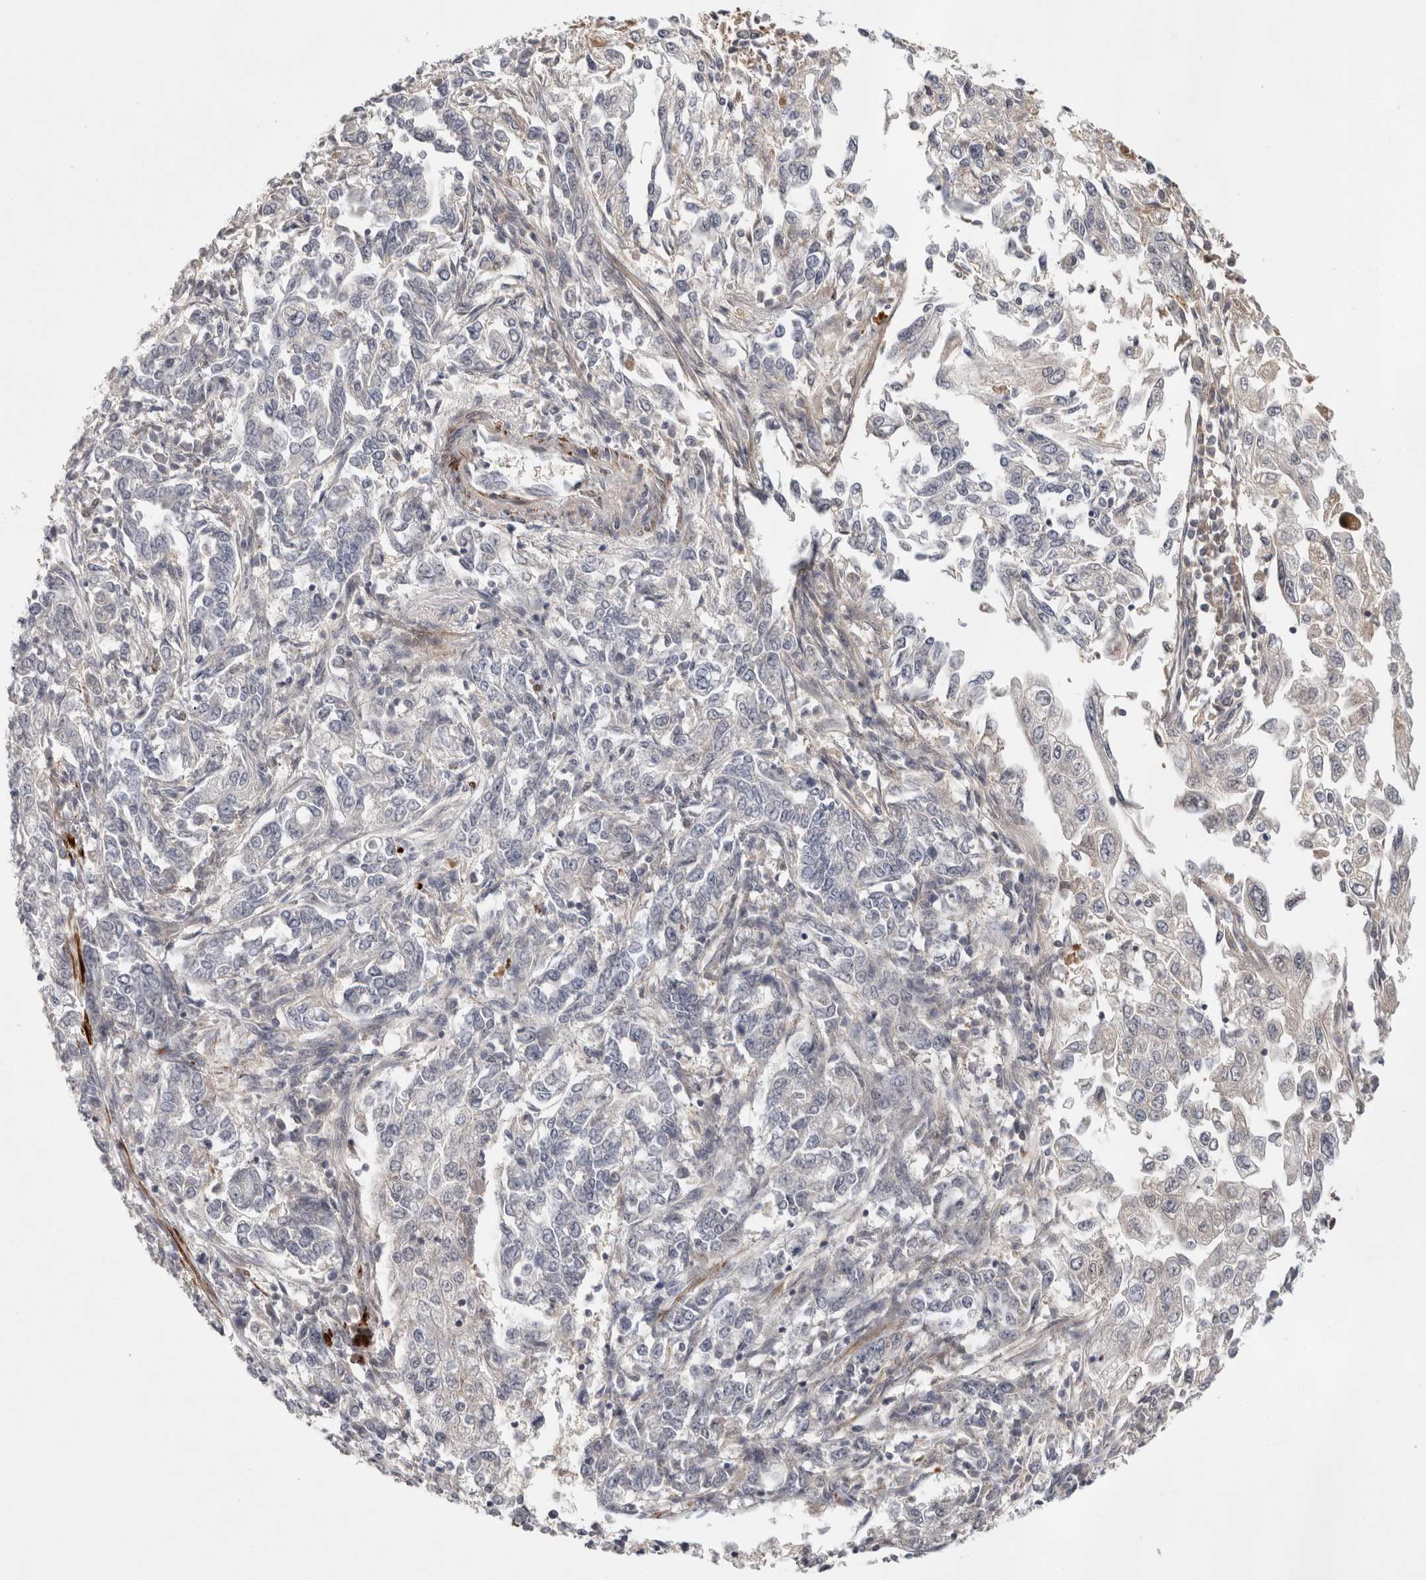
{"staining": {"intensity": "weak", "quantity": "<25%", "location": "cytoplasmic/membranous"}, "tissue": "endometrial cancer", "cell_type": "Tumor cells", "image_type": "cancer", "snomed": [{"axis": "morphology", "description": "Adenocarcinoma, NOS"}, {"axis": "topography", "description": "Endometrium"}], "caption": "IHC photomicrograph of human endometrial cancer (adenocarcinoma) stained for a protein (brown), which reveals no positivity in tumor cells.", "gene": "ZNF318", "patient": {"sex": "female", "age": 49}}